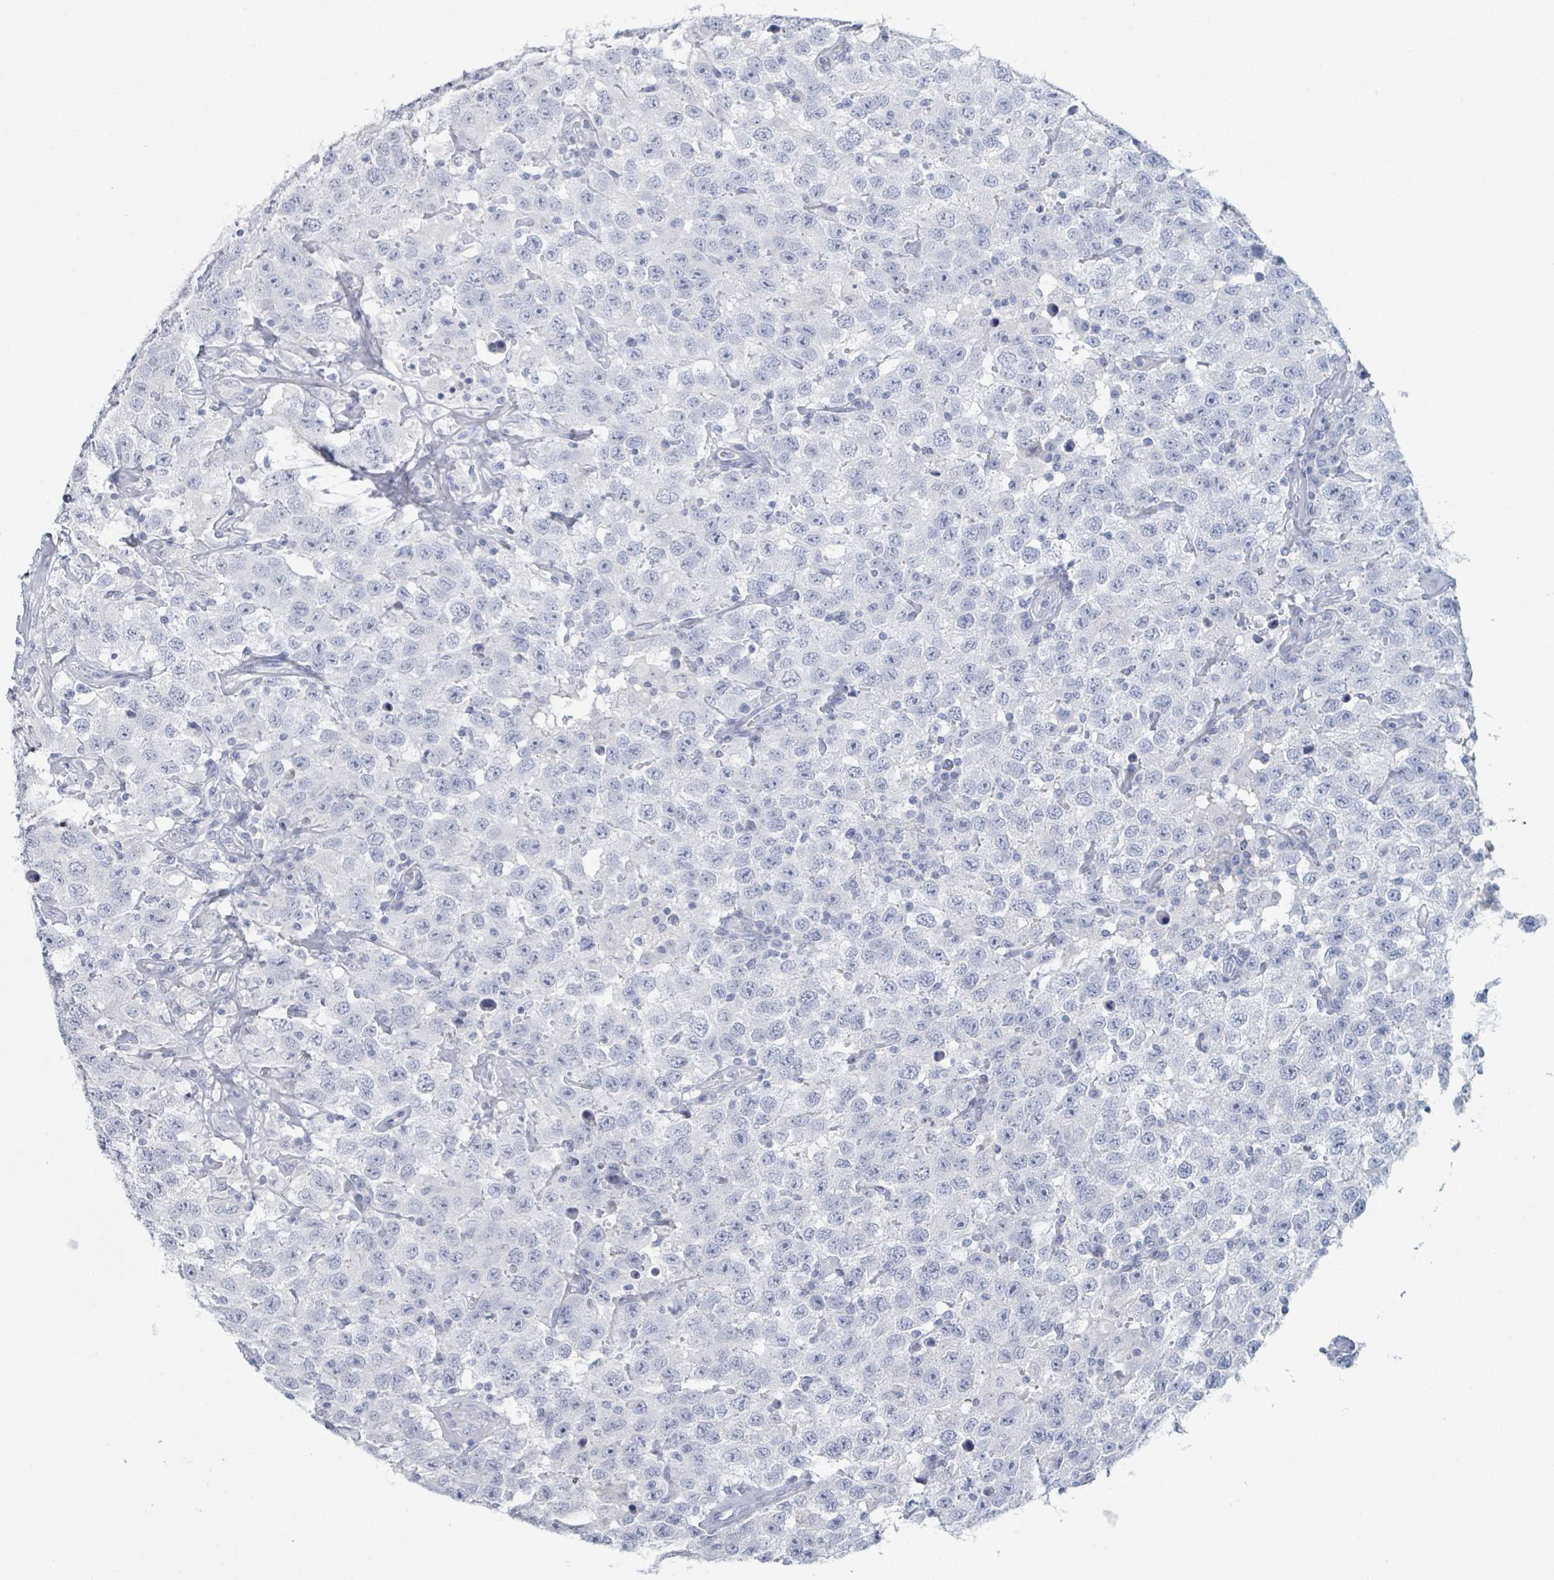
{"staining": {"intensity": "negative", "quantity": "none", "location": "none"}, "tissue": "testis cancer", "cell_type": "Tumor cells", "image_type": "cancer", "snomed": [{"axis": "morphology", "description": "Seminoma, NOS"}, {"axis": "topography", "description": "Testis"}], "caption": "Immunohistochemistry micrograph of neoplastic tissue: testis cancer stained with DAB demonstrates no significant protein staining in tumor cells.", "gene": "DEFA4", "patient": {"sex": "male", "age": 41}}